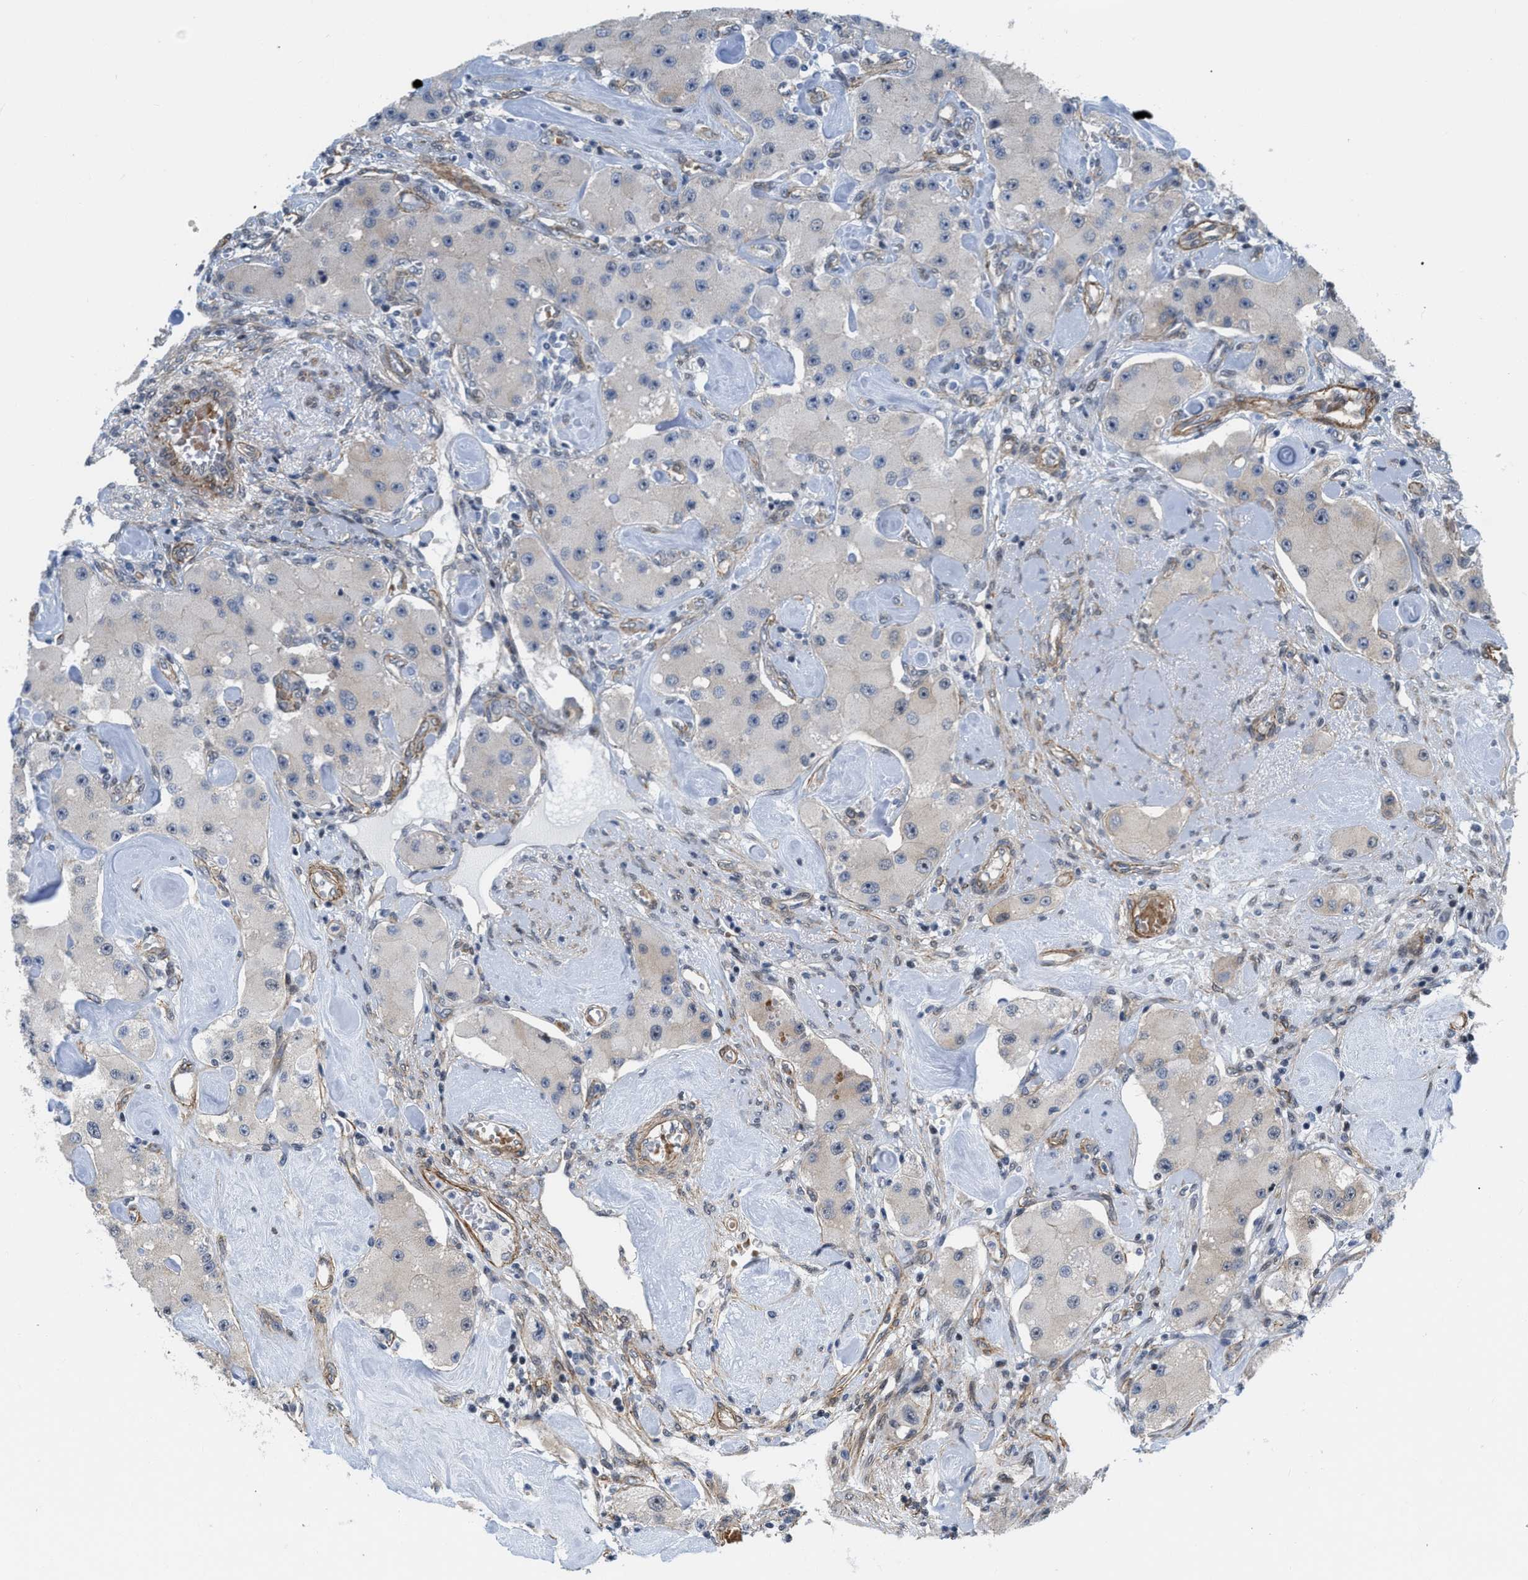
{"staining": {"intensity": "negative", "quantity": "none", "location": "none"}, "tissue": "carcinoid", "cell_type": "Tumor cells", "image_type": "cancer", "snomed": [{"axis": "morphology", "description": "Carcinoid, malignant, NOS"}, {"axis": "topography", "description": "Pancreas"}], "caption": "Immunohistochemistry micrograph of carcinoid stained for a protein (brown), which displays no staining in tumor cells.", "gene": "GPRASP2", "patient": {"sex": "male", "age": 41}}